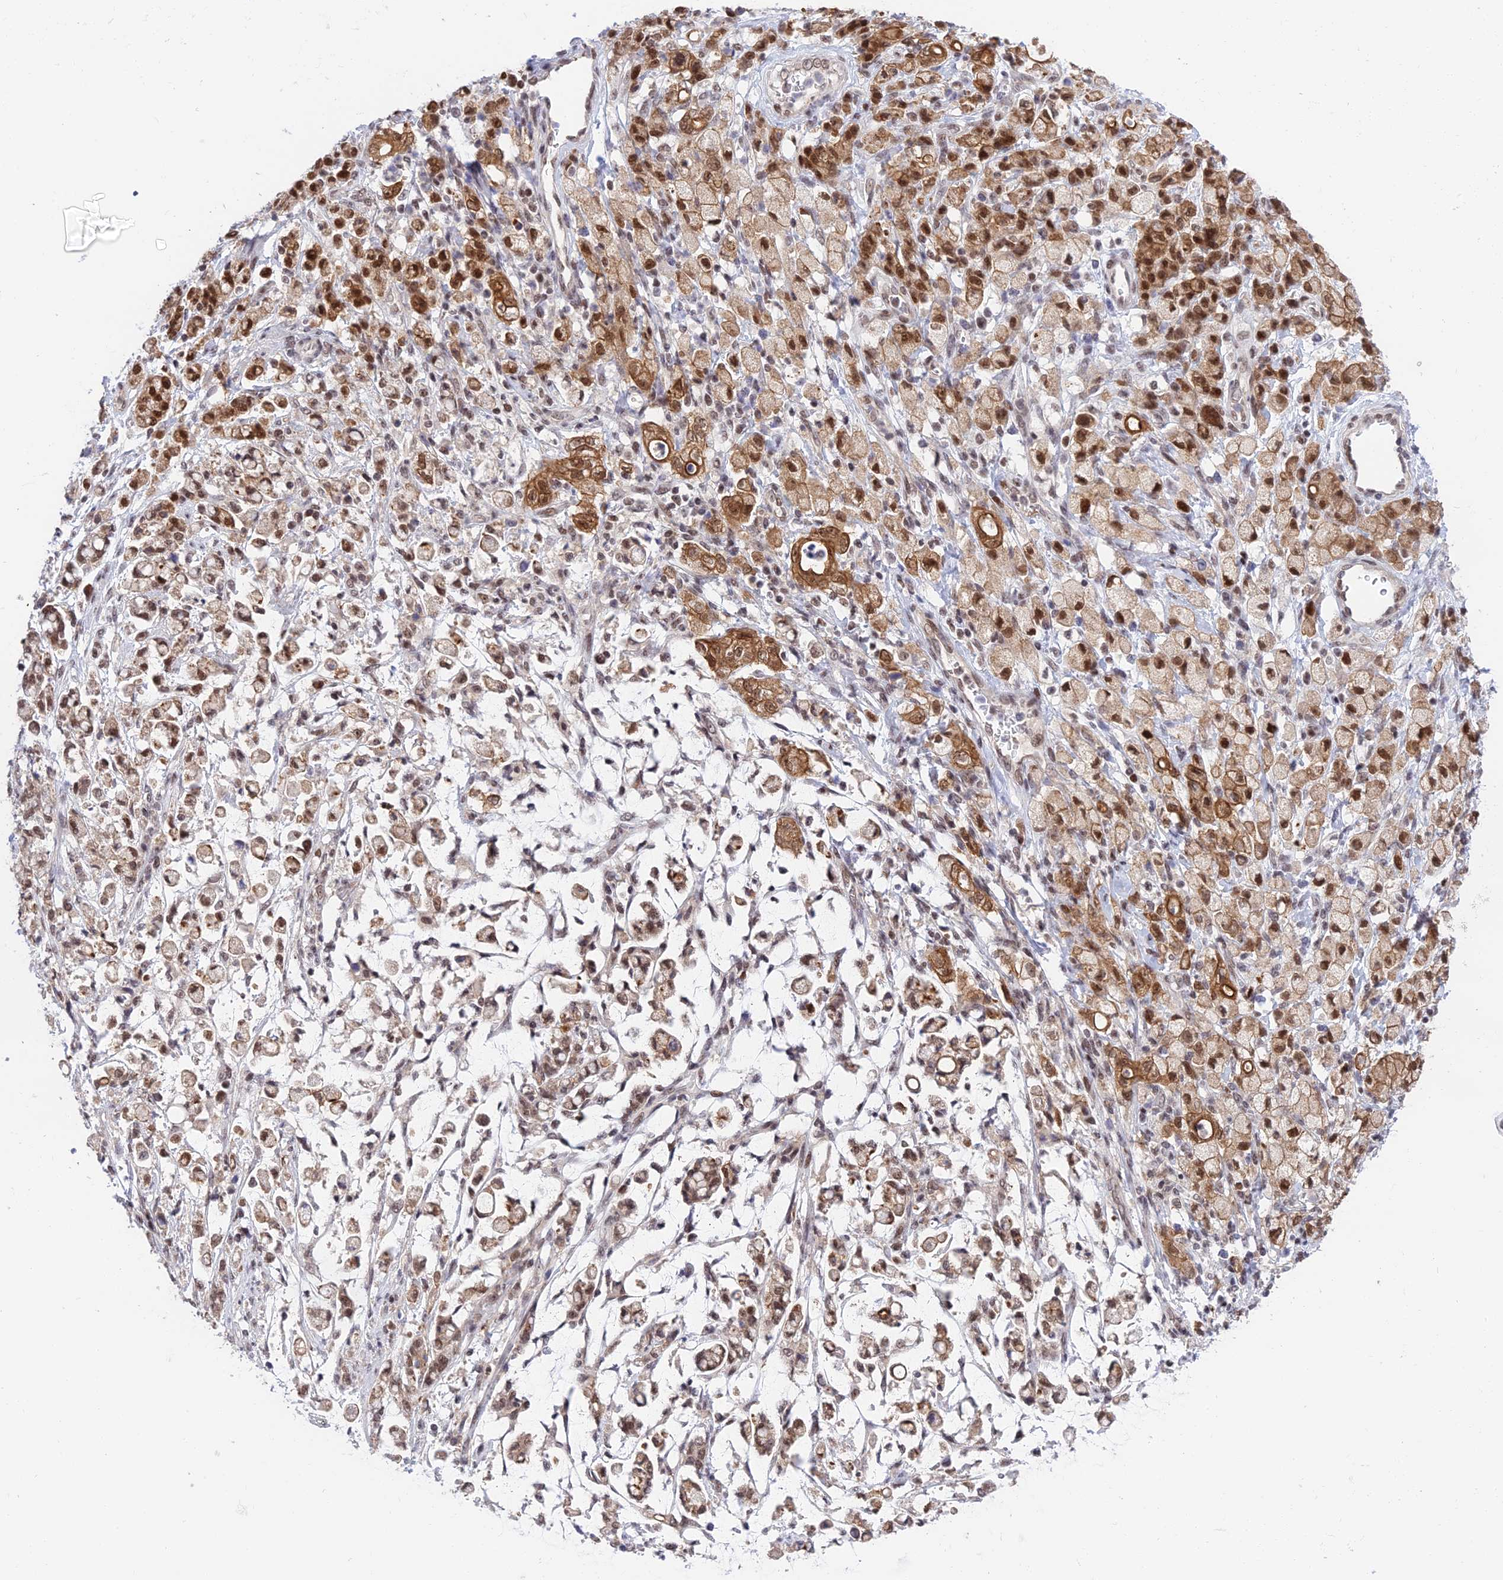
{"staining": {"intensity": "moderate", "quantity": ">75%", "location": "cytoplasmic/membranous,nuclear"}, "tissue": "stomach cancer", "cell_type": "Tumor cells", "image_type": "cancer", "snomed": [{"axis": "morphology", "description": "Adenocarcinoma, NOS"}, {"axis": "topography", "description": "Stomach"}], "caption": "An IHC histopathology image of neoplastic tissue is shown. Protein staining in brown shows moderate cytoplasmic/membranous and nuclear positivity in stomach cancer (adenocarcinoma) within tumor cells.", "gene": "TCEA1", "patient": {"sex": "female", "age": 60}}